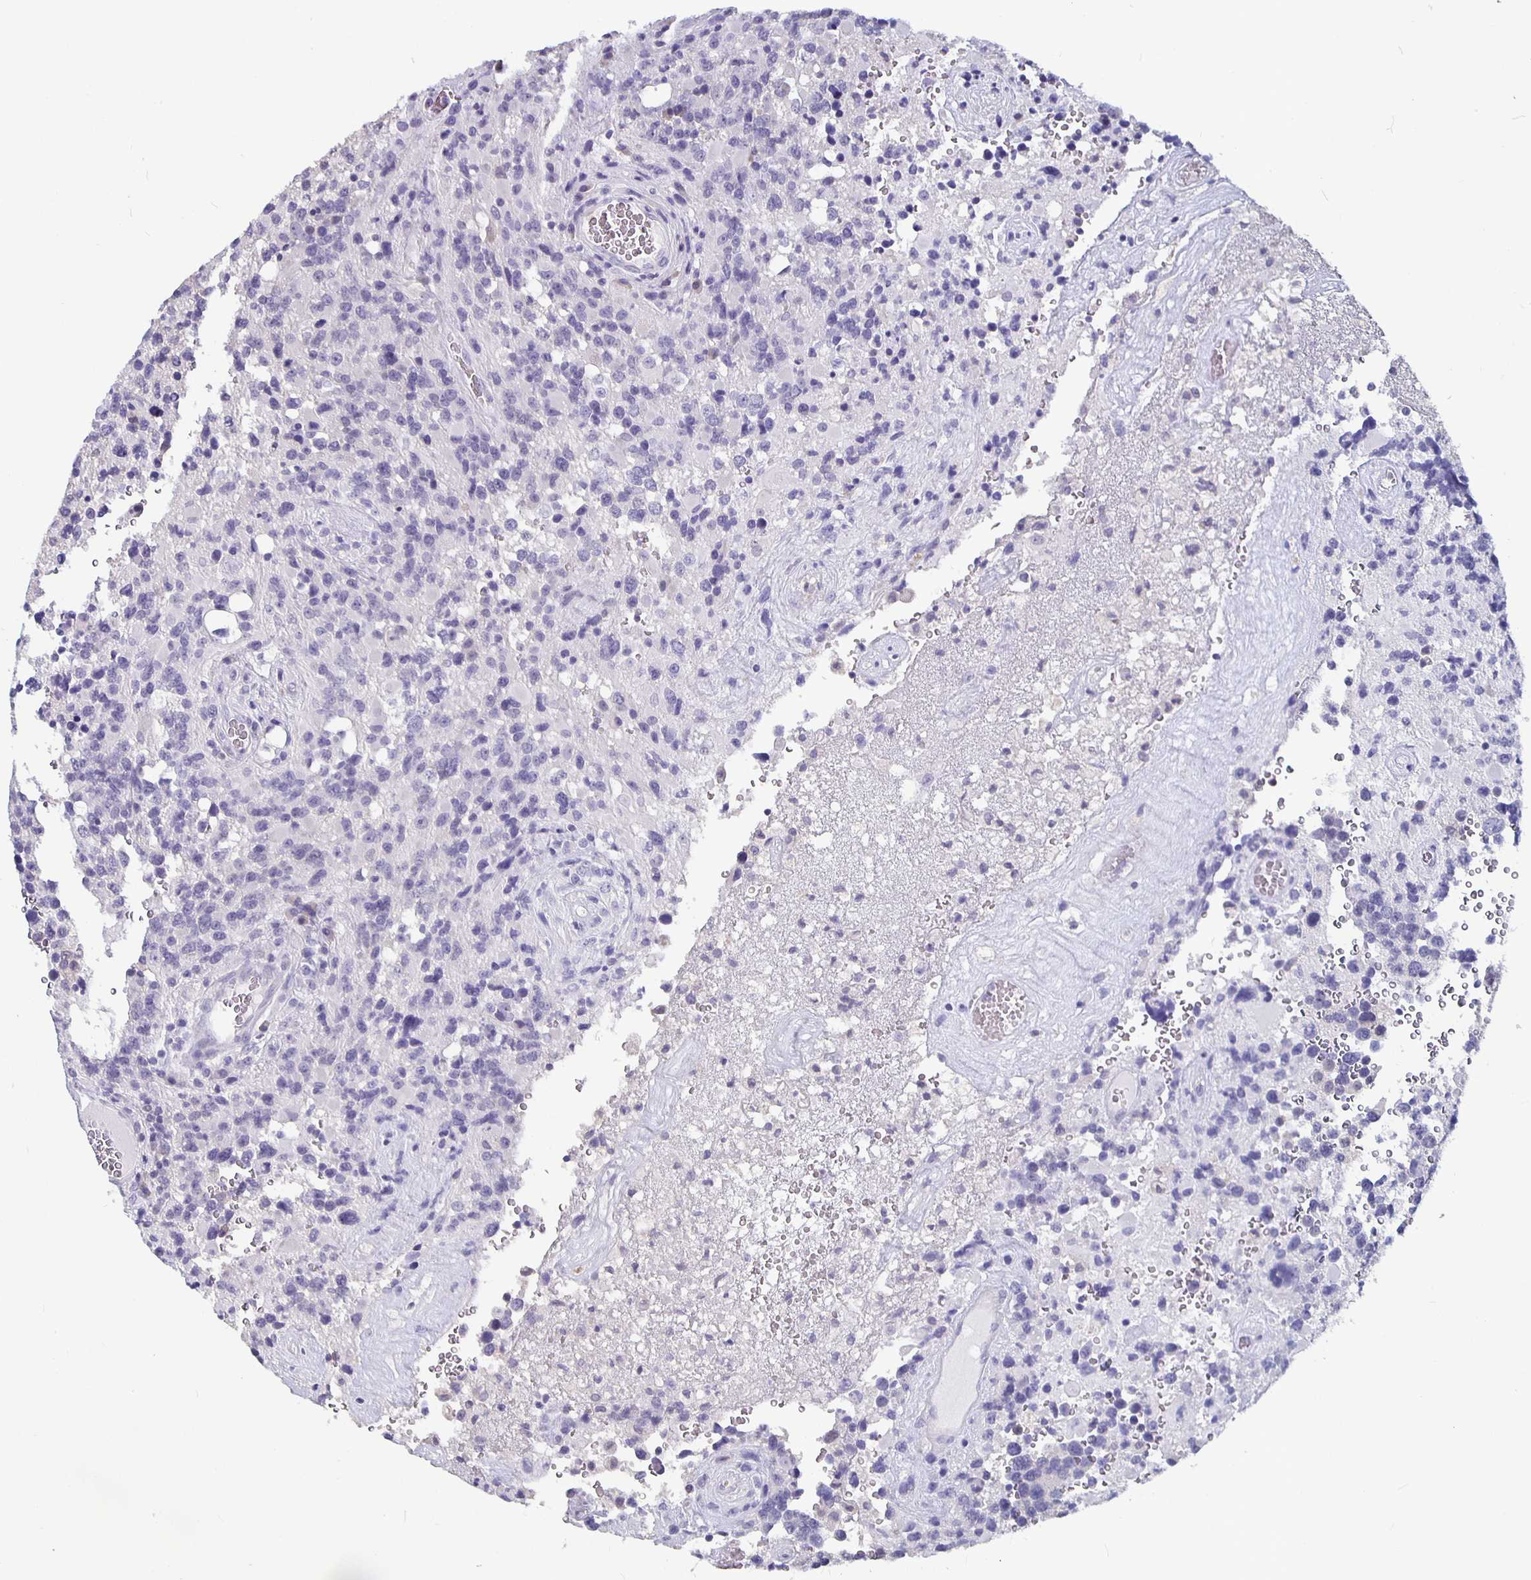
{"staining": {"intensity": "negative", "quantity": "none", "location": "none"}, "tissue": "glioma", "cell_type": "Tumor cells", "image_type": "cancer", "snomed": [{"axis": "morphology", "description": "Glioma, malignant, High grade"}, {"axis": "topography", "description": "Brain"}], "caption": "Immunohistochemistry photomicrograph of neoplastic tissue: glioma stained with DAB (3,3'-diaminobenzidine) exhibits no significant protein expression in tumor cells. (DAB immunohistochemistry (IHC) visualized using brightfield microscopy, high magnification).", "gene": "GPX4", "patient": {"sex": "female", "age": 40}}